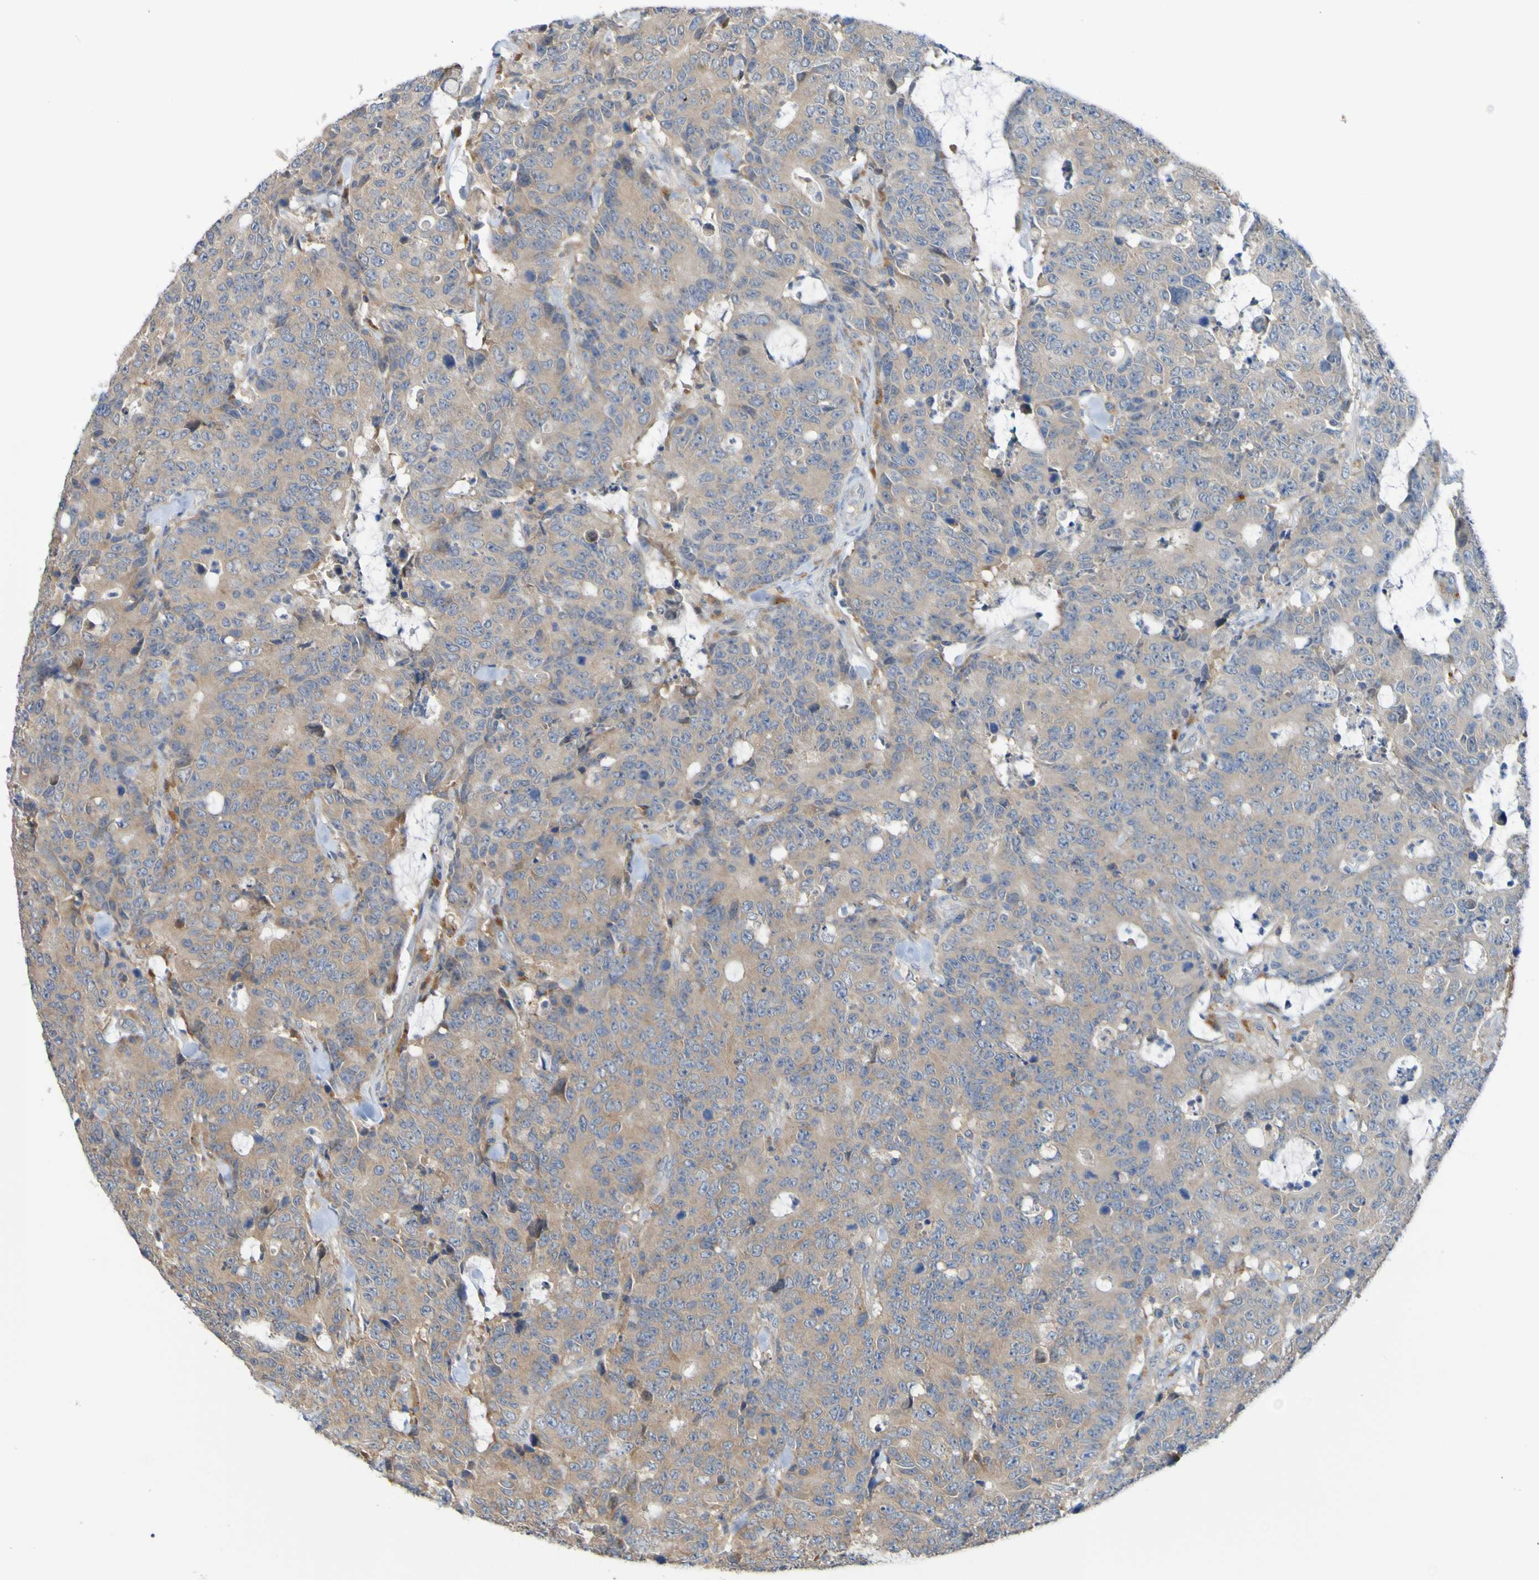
{"staining": {"intensity": "weak", "quantity": ">75%", "location": "cytoplasmic/membranous"}, "tissue": "colorectal cancer", "cell_type": "Tumor cells", "image_type": "cancer", "snomed": [{"axis": "morphology", "description": "Adenocarcinoma, NOS"}, {"axis": "topography", "description": "Colon"}], "caption": "A photomicrograph of colorectal cancer stained for a protein displays weak cytoplasmic/membranous brown staining in tumor cells.", "gene": "SDK1", "patient": {"sex": "female", "age": 86}}